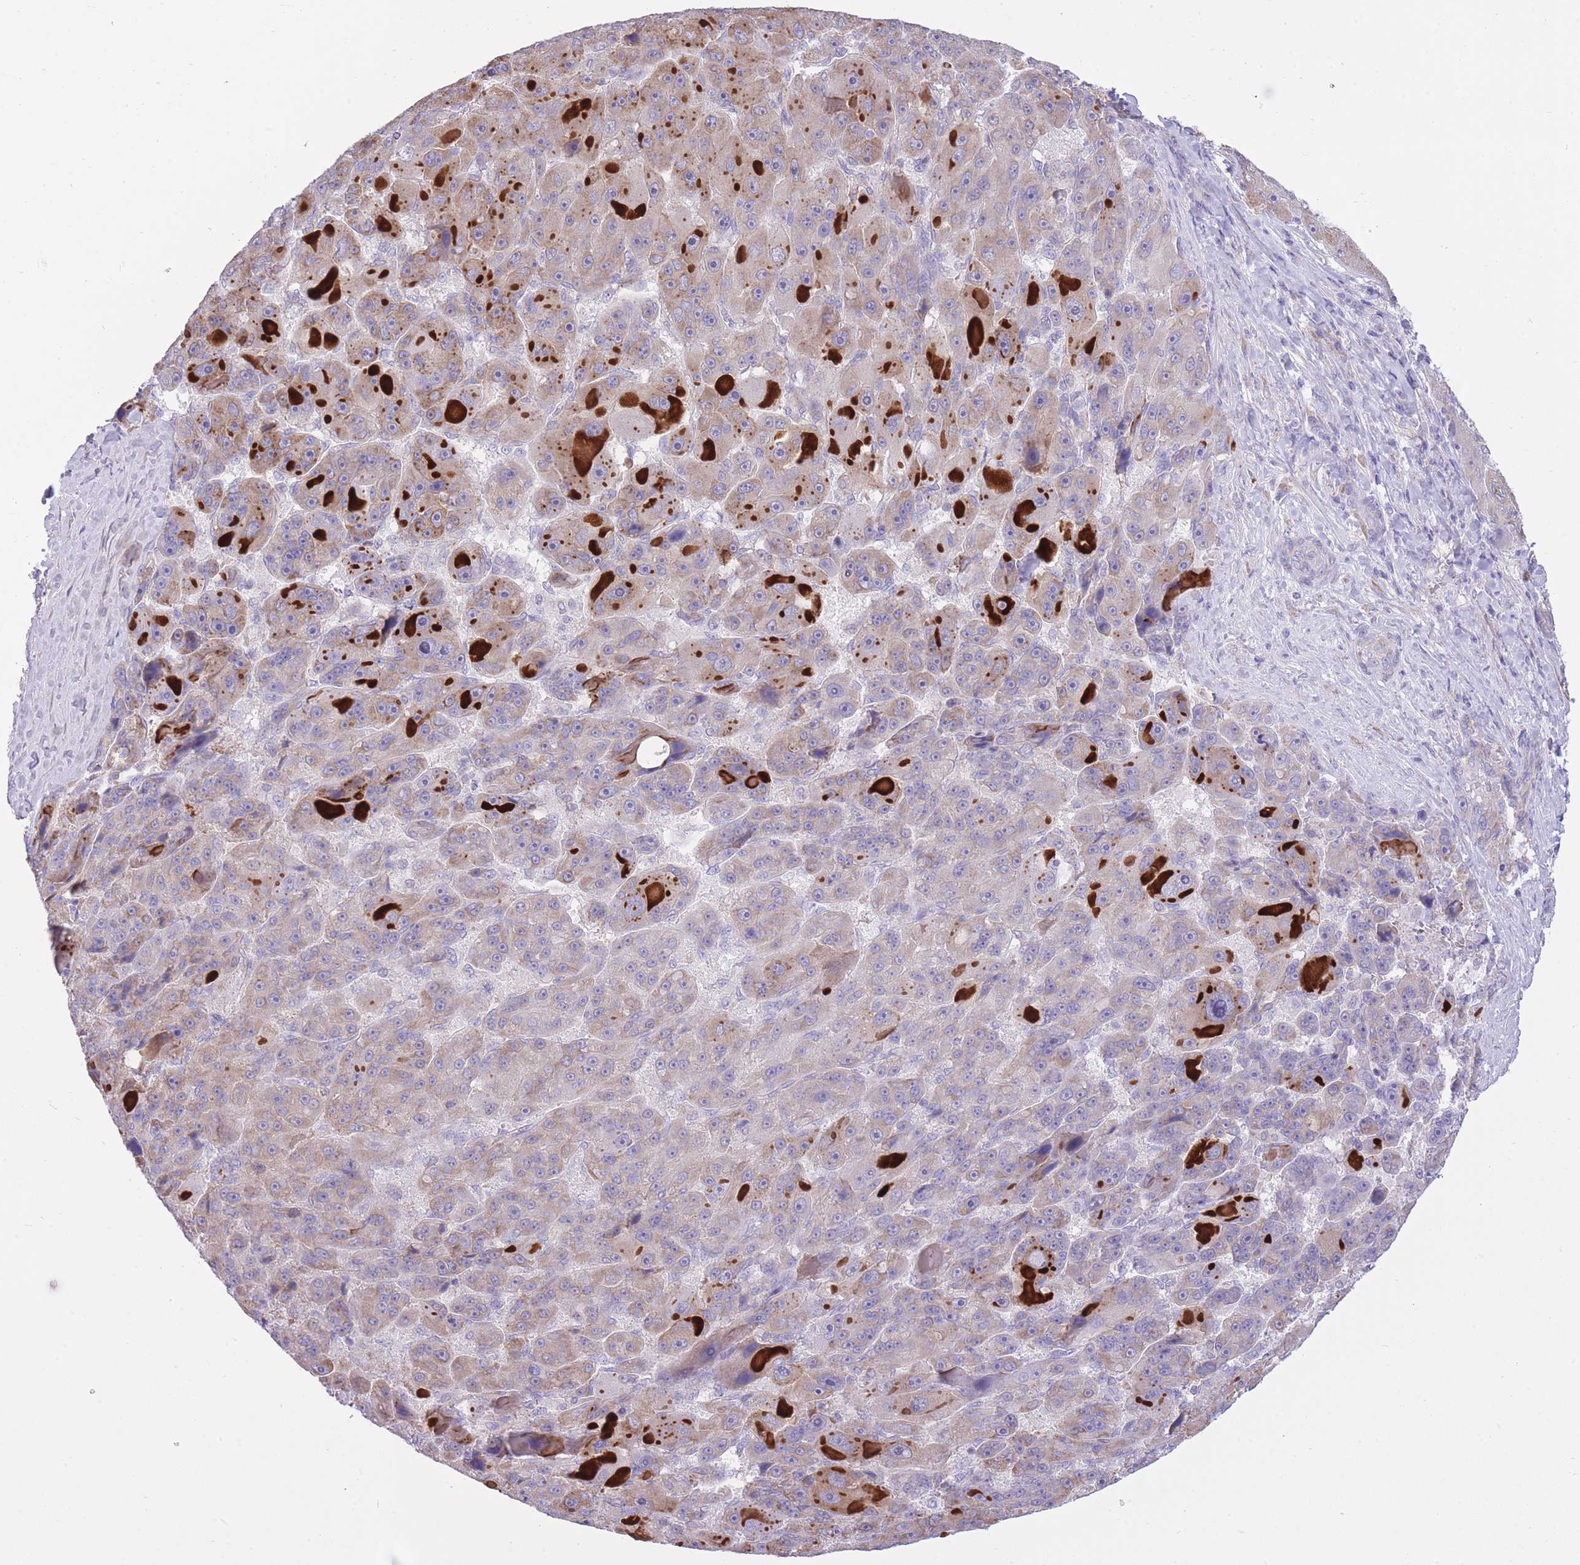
{"staining": {"intensity": "moderate", "quantity": "25%-75%", "location": "cytoplasmic/membranous"}, "tissue": "liver cancer", "cell_type": "Tumor cells", "image_type": "cancer", "snomed": [{"axis": "morphology", "description": "Carcinoma, Hepatocellular, NOS"}, {"axis": "topography", "description": "Liver"}], "caption": "Brown immunohistochemical staining in human liver cancer demonstrates moderate cytoplasmic/membranous staining in about 25%-75% of tumor cells.", "gene": "ZNF501", "patient": {"sex": "male", "age": 76}}